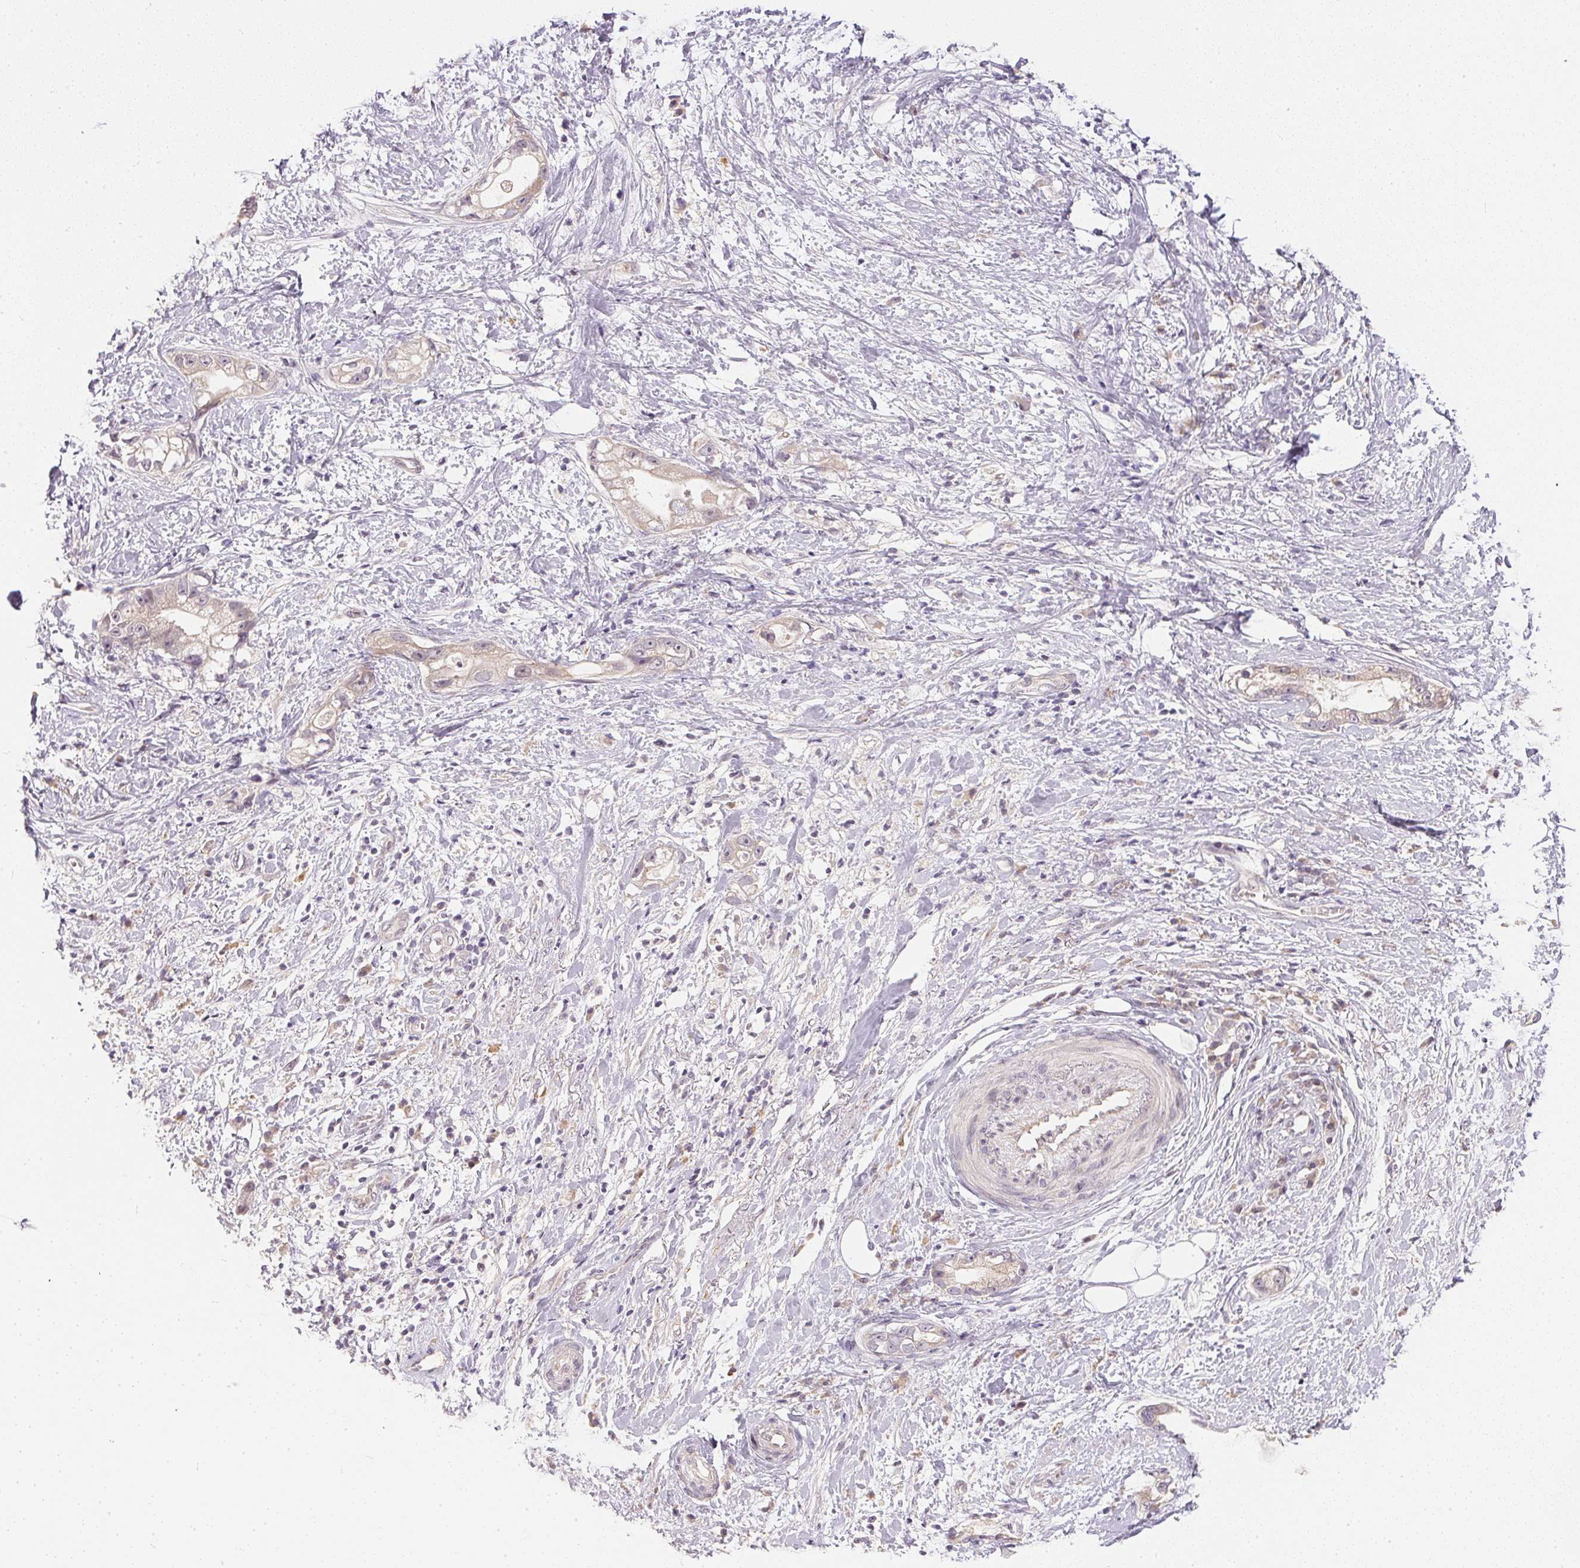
{"staining": {"intensity": "negative", "quantity": "none", "location": "none"}, "tissue": "stomach cancer", "cell_type": "Tumor cells", "image_type": "cancer", "snomed": [{"axis": "morphology", "description": "Adenocarcinoma, NOS"}, {"axis": "topography", "description": "Stomach"}], "caption": "A photomicrograph of stomach cancer stained for a protein reveals no brown staining in tumor cells. Brightfield microscopy of IHC stained with DAB (3,3'-diaminobenzidine) (brown) and hematoxylin (blue), captured at high magnification.", "gene": "TTC23L", "patient": {"sex": "male", "age": 55}}